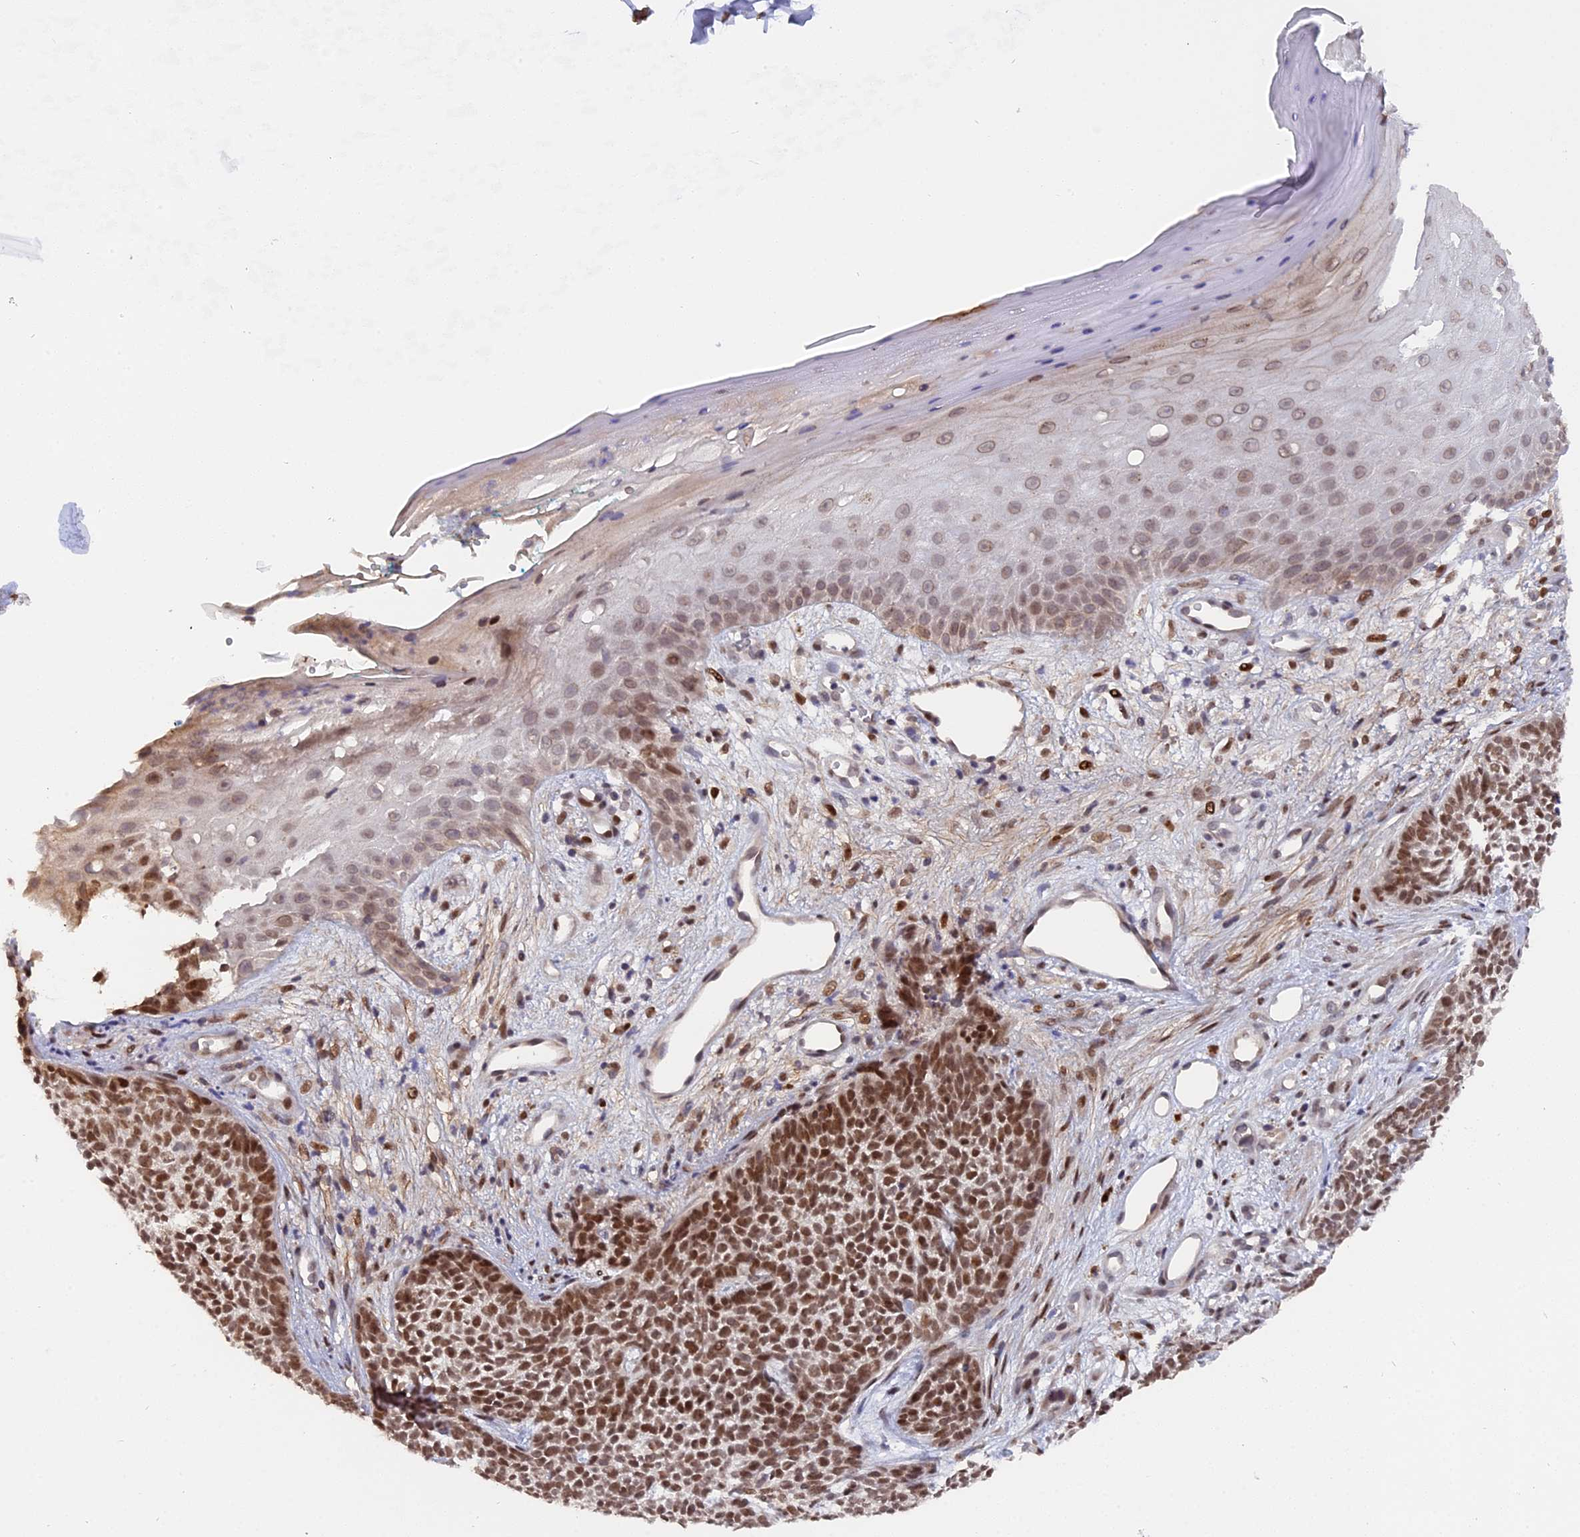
{"staining": {"intensity": "moderate", "quantity": ">75%", "location": "nuclear"}, "tissue": "skin cancer", "cell_type": "Tumor cells", "image_type": "cancer", "snomed": [{"axis": "morphology", "description": "Basal cell carcinoma"}, {"axis": "topography", "description": "Skin"}], "caption": "Brown immunohistochemical staining in basal cell carcinoma (skin) displays moderate nuclear positivity in approximately >75% of tumor cells.", "gene": "PYGO1", "patient": {"sex": "female", "age": 84}}